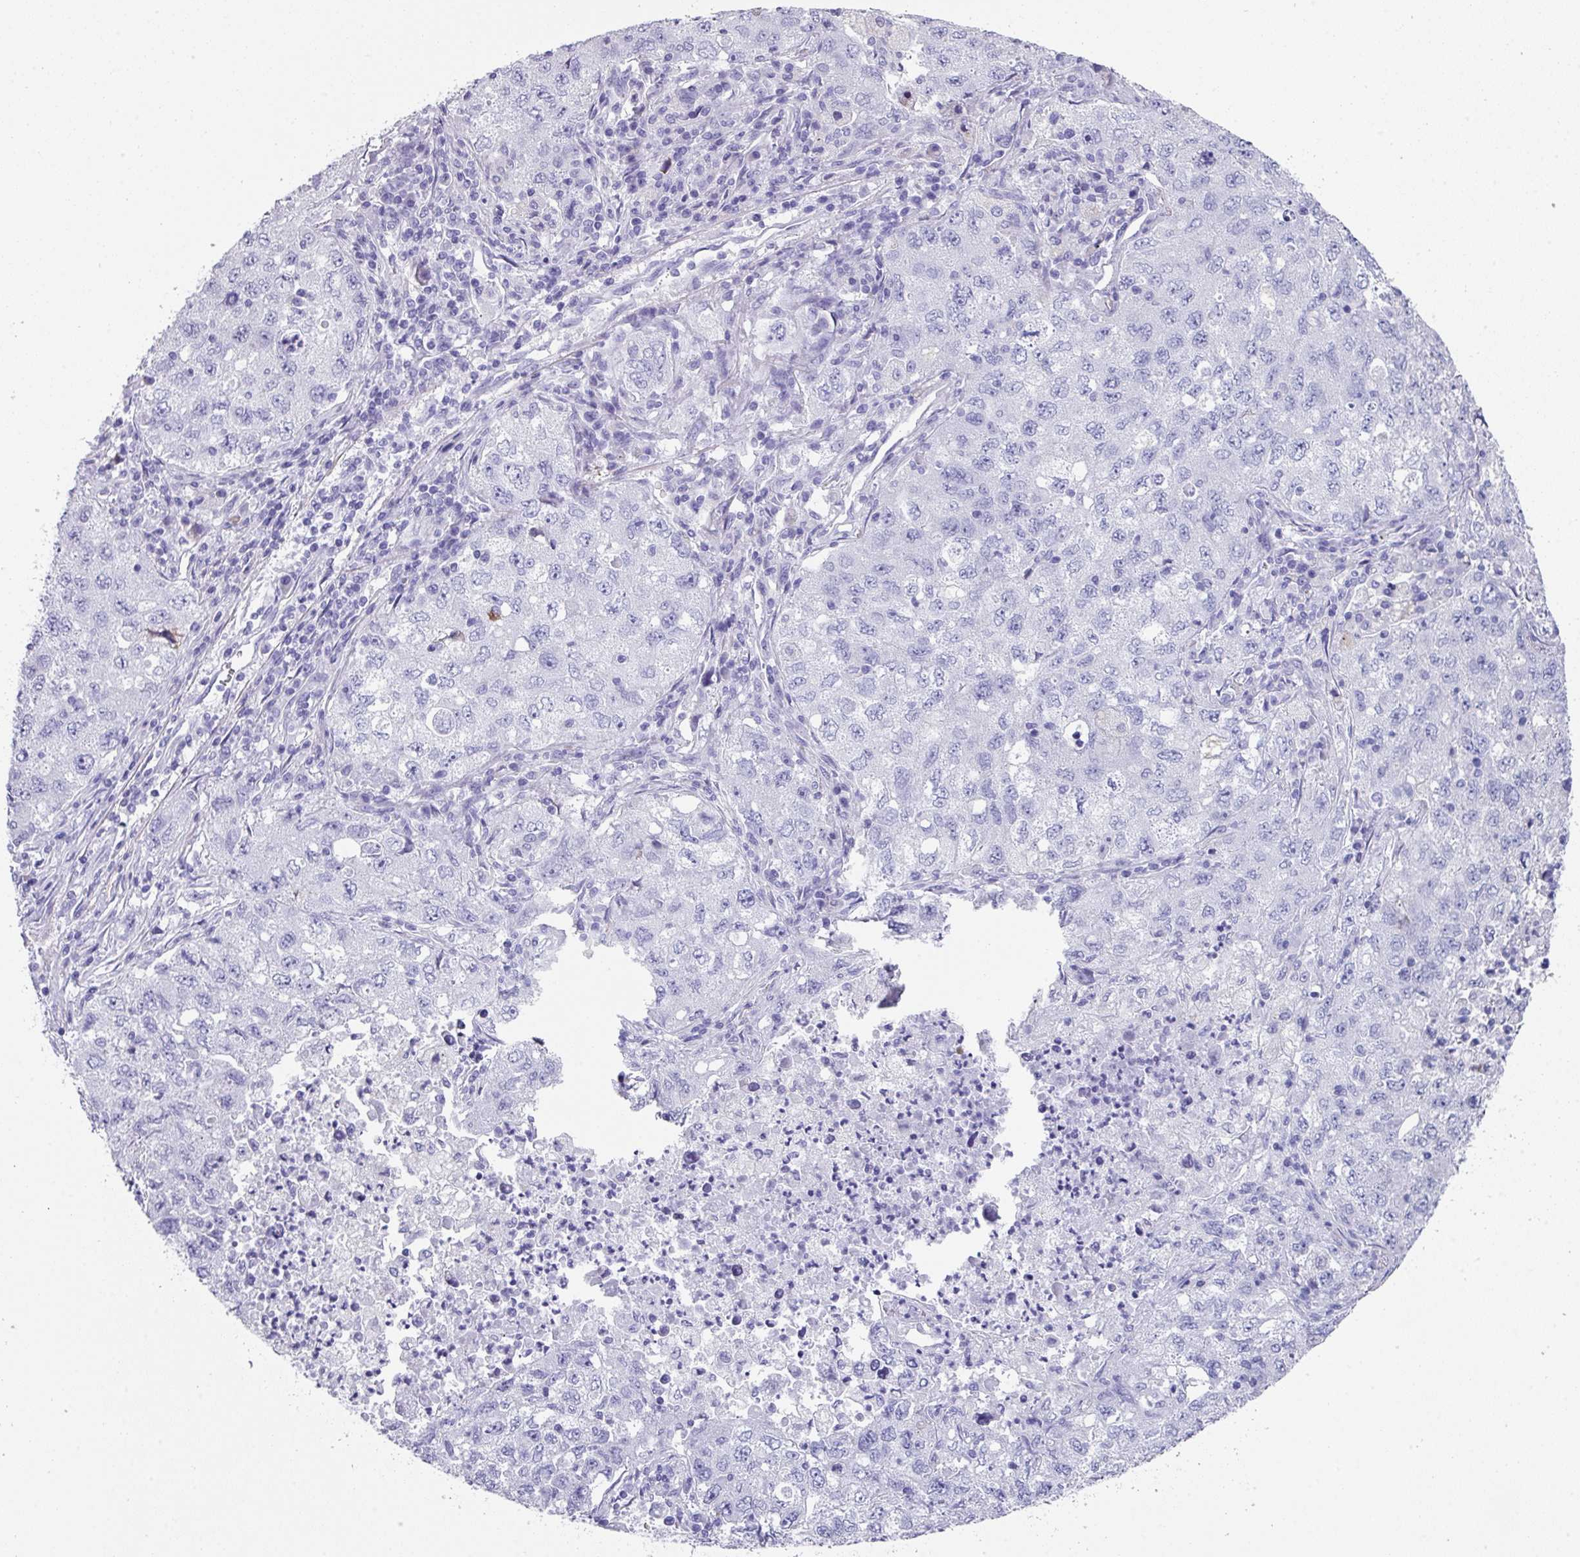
{"staining": {"intensity": "negative", "quantity": "none", "location": "none"}, "tissue": "lung cancer", "cell_type": "Tumor cells", "image_type": "cancer", "snomed": [{"axis": "morphology", "description": "Adenocarcinoma, NOS"}, {"axis": "topography", "description": "Lung"}], "caption": "Lung cancer was stained to show a protein in brown. There is no significant expression in tumor cells. (Brightfield microscopy of DAB (3,3'-diaminobenzidine) IHC at high magnification).", "gene": "PEX10", "patient": {"sex": "female", "age": 57}}